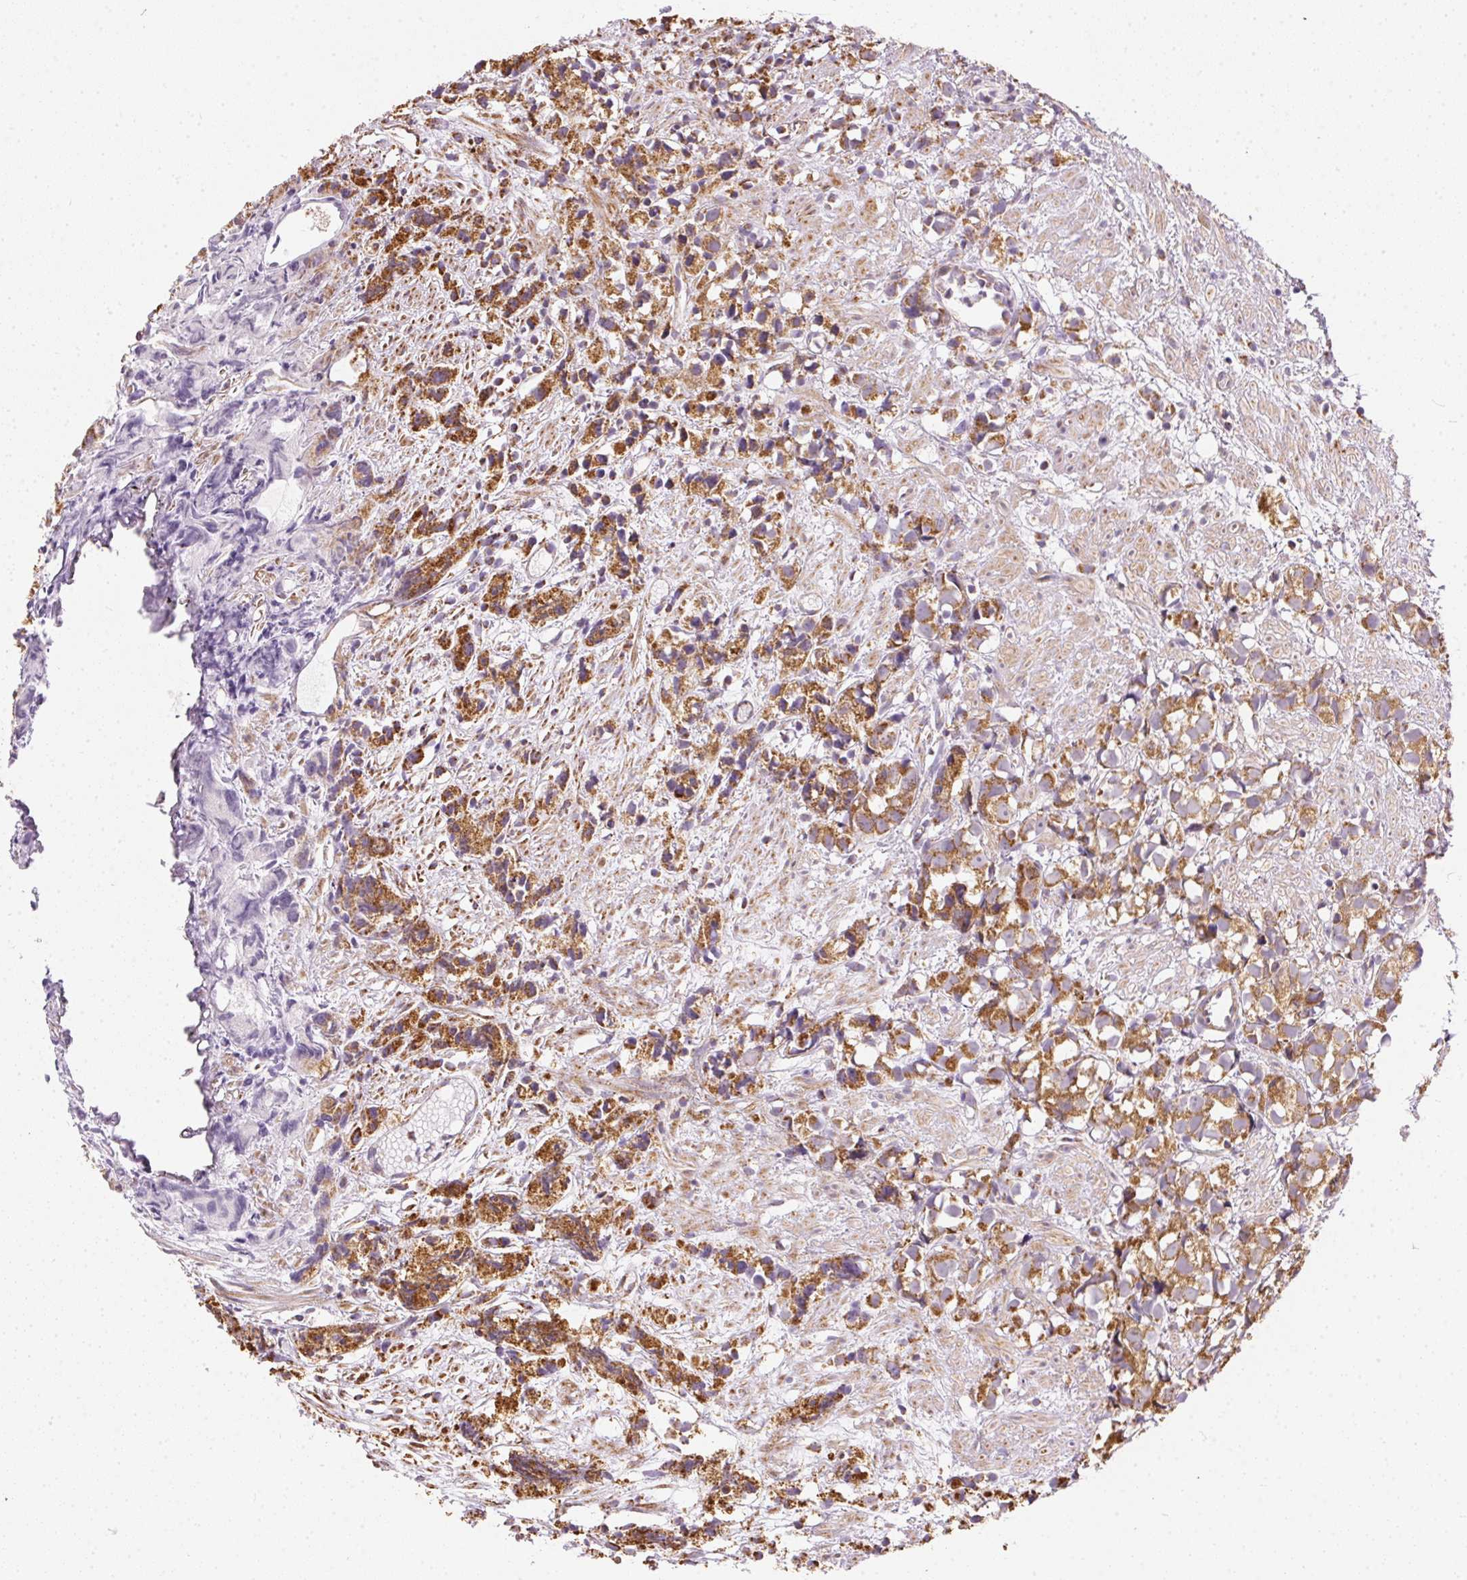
{"staining": {"intensity": "moderate", "quantity": ">75%", "location": "cytoplasmic/membranous"}, "tissue": "prostate cancer", "cell_type": "Tumor cells", "image_type": "cancer", "snomed": [{"axis": "morphology", "description": "Adenocarcinoma, High grade"}, {"axis": "topography", "description": "Prostate"}], "caption": "Brown immunohistochemical staining in human prostate high-grade adenocarcinoma reveals moderate cytoplasmic/membranous positivity in approximately >75% of tumor cells. (IHC, brightfield microscopy, high magnification).", "gene": "MAPK11", "patient": {"sex": "male", "age": 68}}